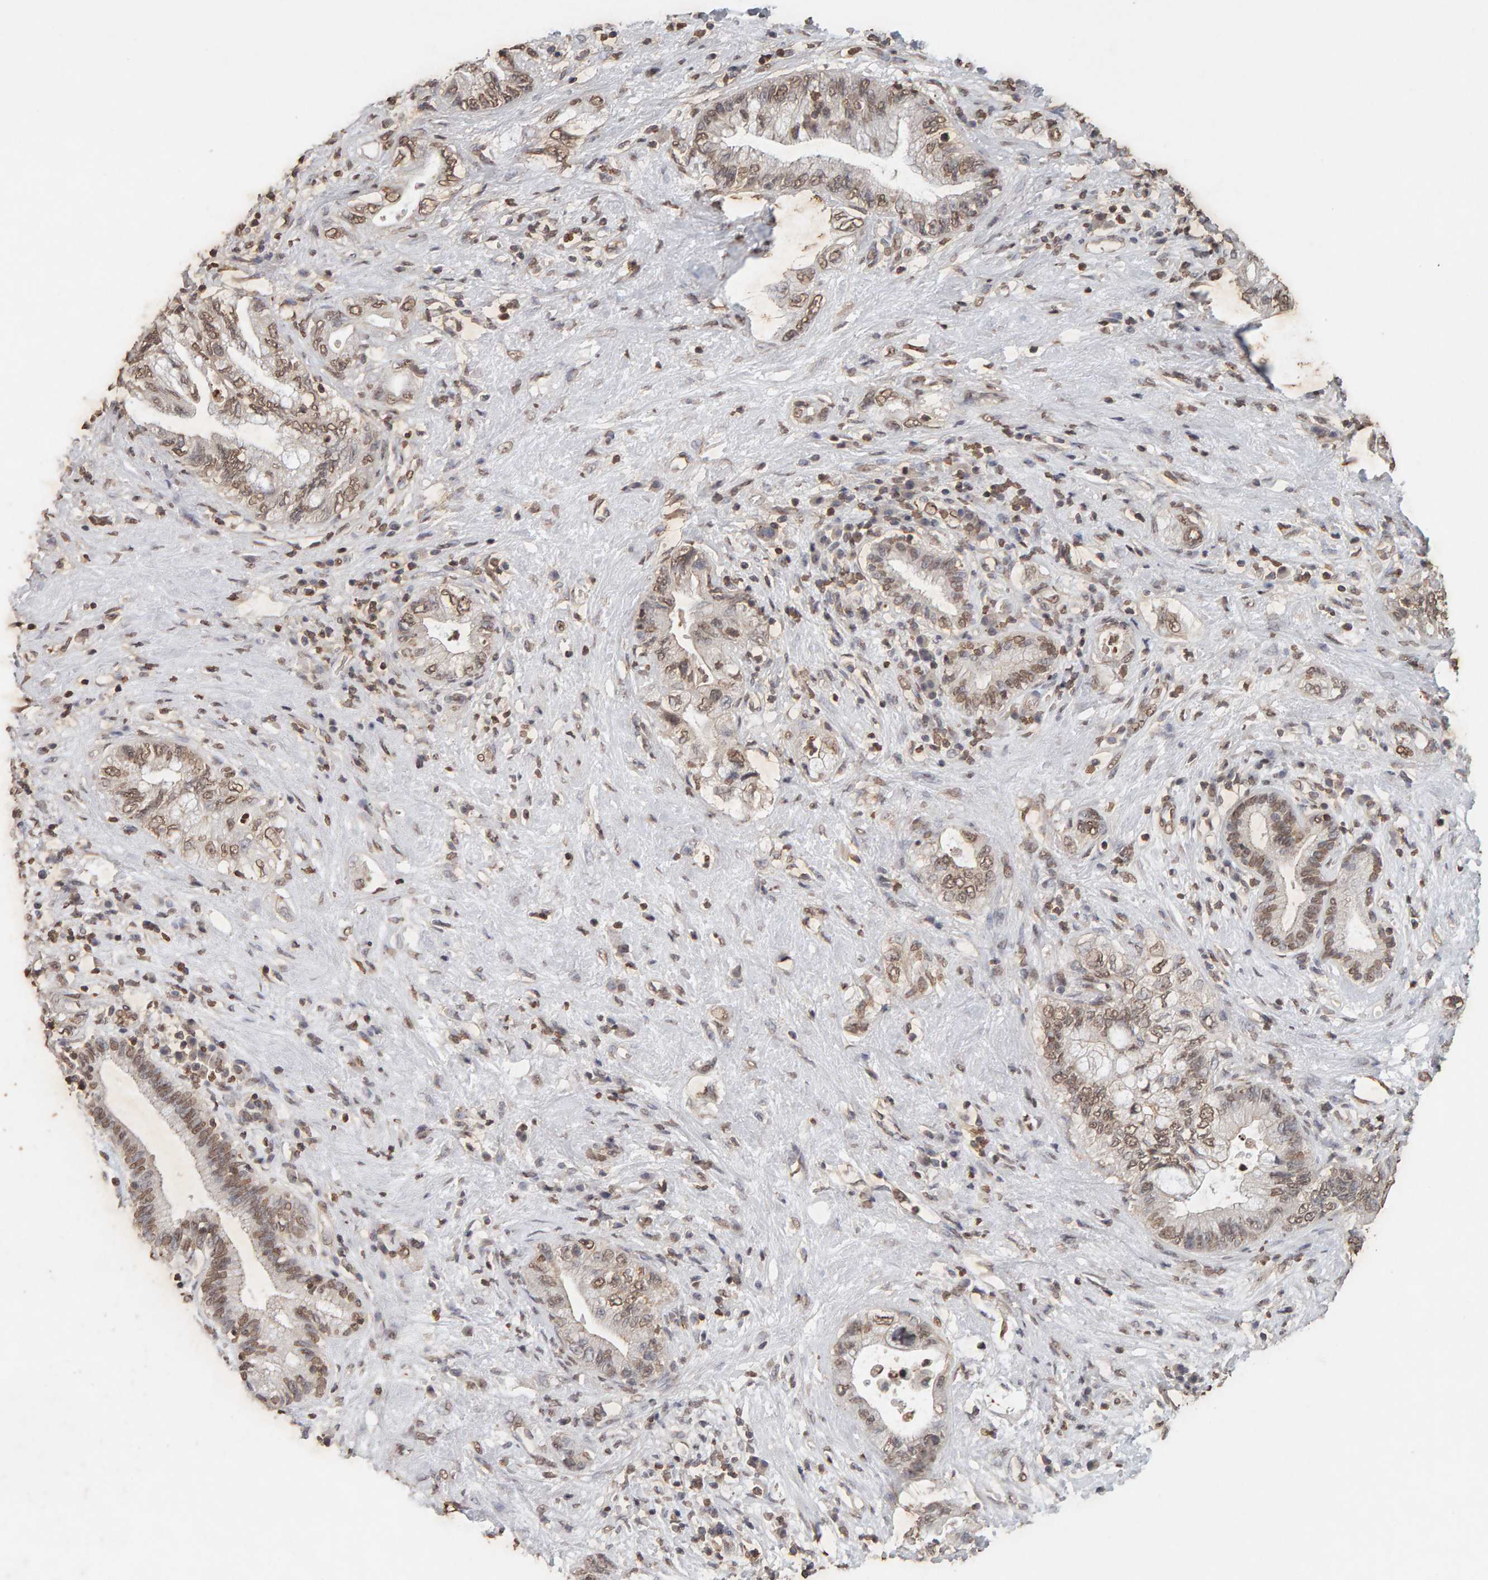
{"staining": {"intensity": "weak", "quantity": ">75%", "location": "nuclear"}, "tissue": "pancreatic cancer", "cell_type": "Tumor cells", "image_type": "cancer", "snomed": [{"axis": "morphology", "description": "Adenocarcinoma, NOS"}, {"axis": "topography", "description": "Pancreas"}], "caption": "Weak nuclear protein positivity is appreciated in approximately >75% of tumor cells in adenocarcinoma (pancreatic). (IHC, brightfield microscopy, high magnification).", "gene": "DNAJB5", "patient": {"sex": "female", "age": 73}}